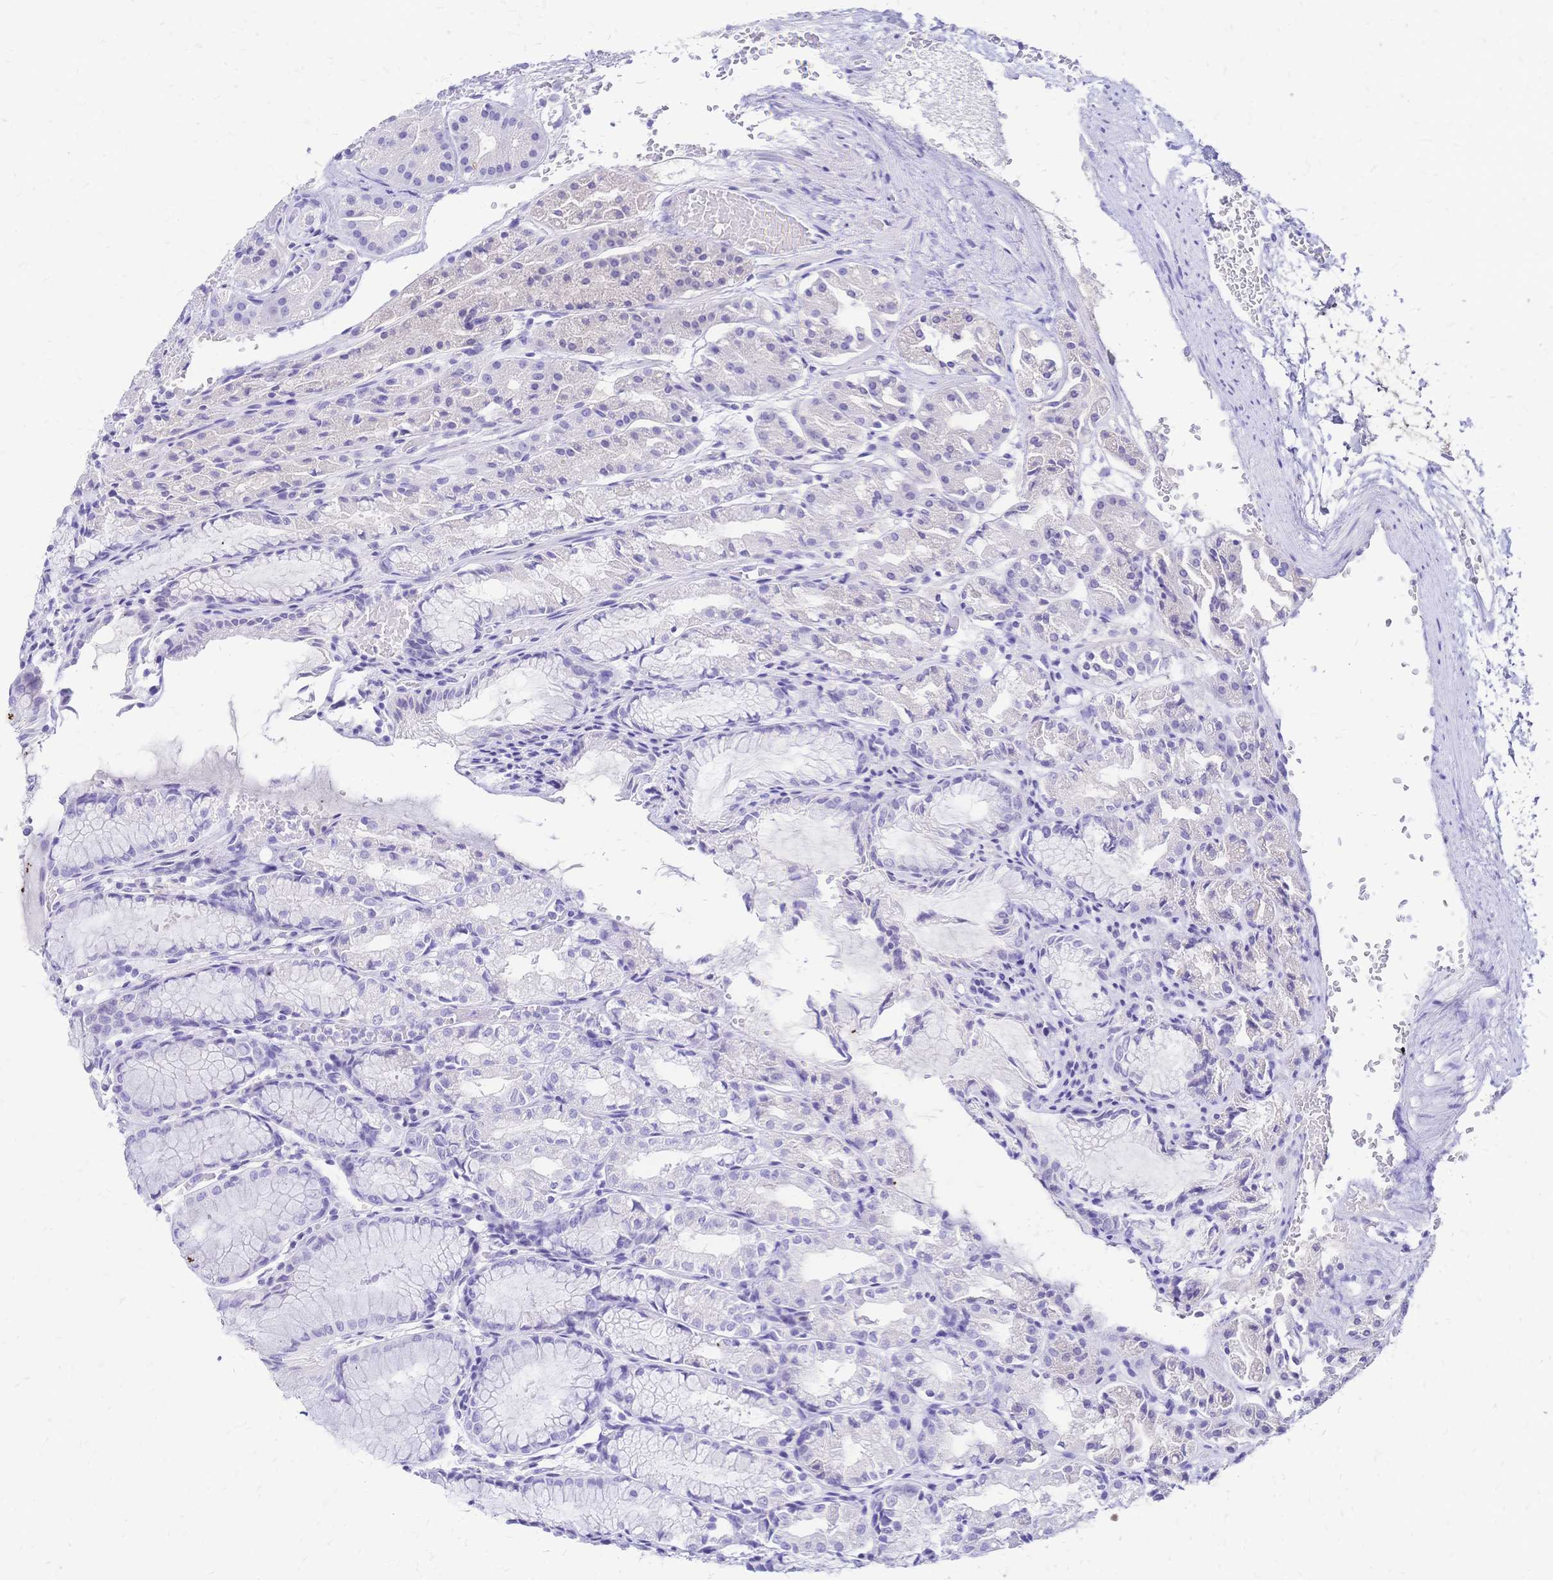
{"staining": {"intensity": "weak", "quantity": "<25%", "location": "cytoplasmic/membranous"}, "tissue": "stomach", "cell_type": "Glandular cells", "image_type": "normal", "snomed": [{"axis": "morphology", "description": "Normal tissue, NOS"}, {"axis": "topography", "description": "Stomach"}], "caption": "Histopathology image shows no significant protein positivity in glandular cells of normal stomach. Nuclei are stained in blue.", "gene": "FA2H", "patient": {"sex": "female", "age": 57}}